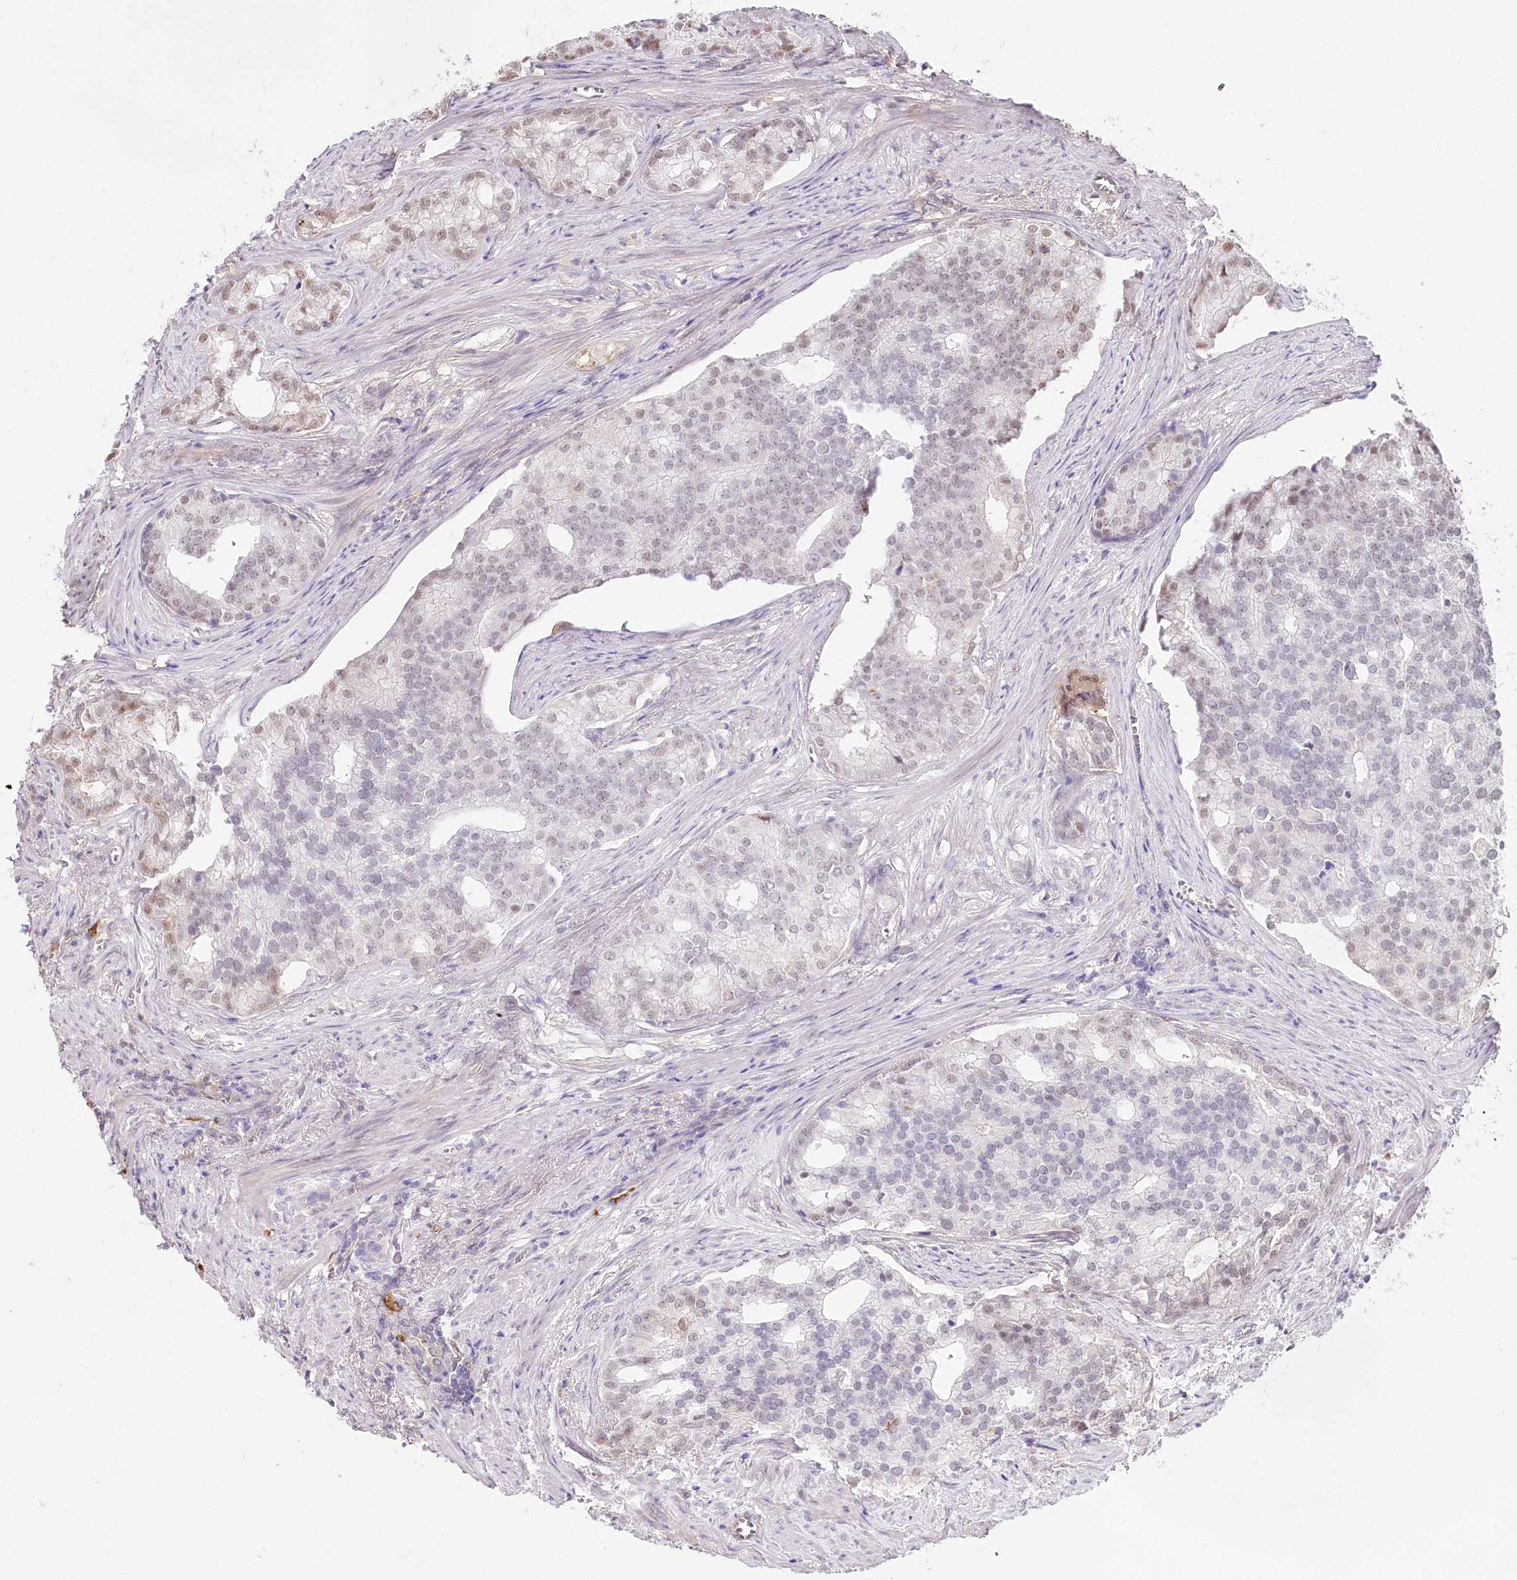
{"staining": {"intensity": "weak", "quantity": "<25%", "location": "nuclear"}, "tissue": "prostate cancer", "cell_type": "Tumor cells", "image_type": "cancer", "snomed": [{"axis": "morphology", "description": "Adenocarcinoma, Low grade"}, {"axis": "topography", "description": "Prostate"}], "caption": "Prostate adenocarcinoma (low-grade) was stained to show a protein in brown. There is no significant expression in tumor cells. The staining is performed using DAB (3,3'-diaminobenzidine) brown chromogen with nuclei counter-stained in using hematoxylin.", "gene": "TUBGCP2", "patient": {"sex": "male", "age": 71}}